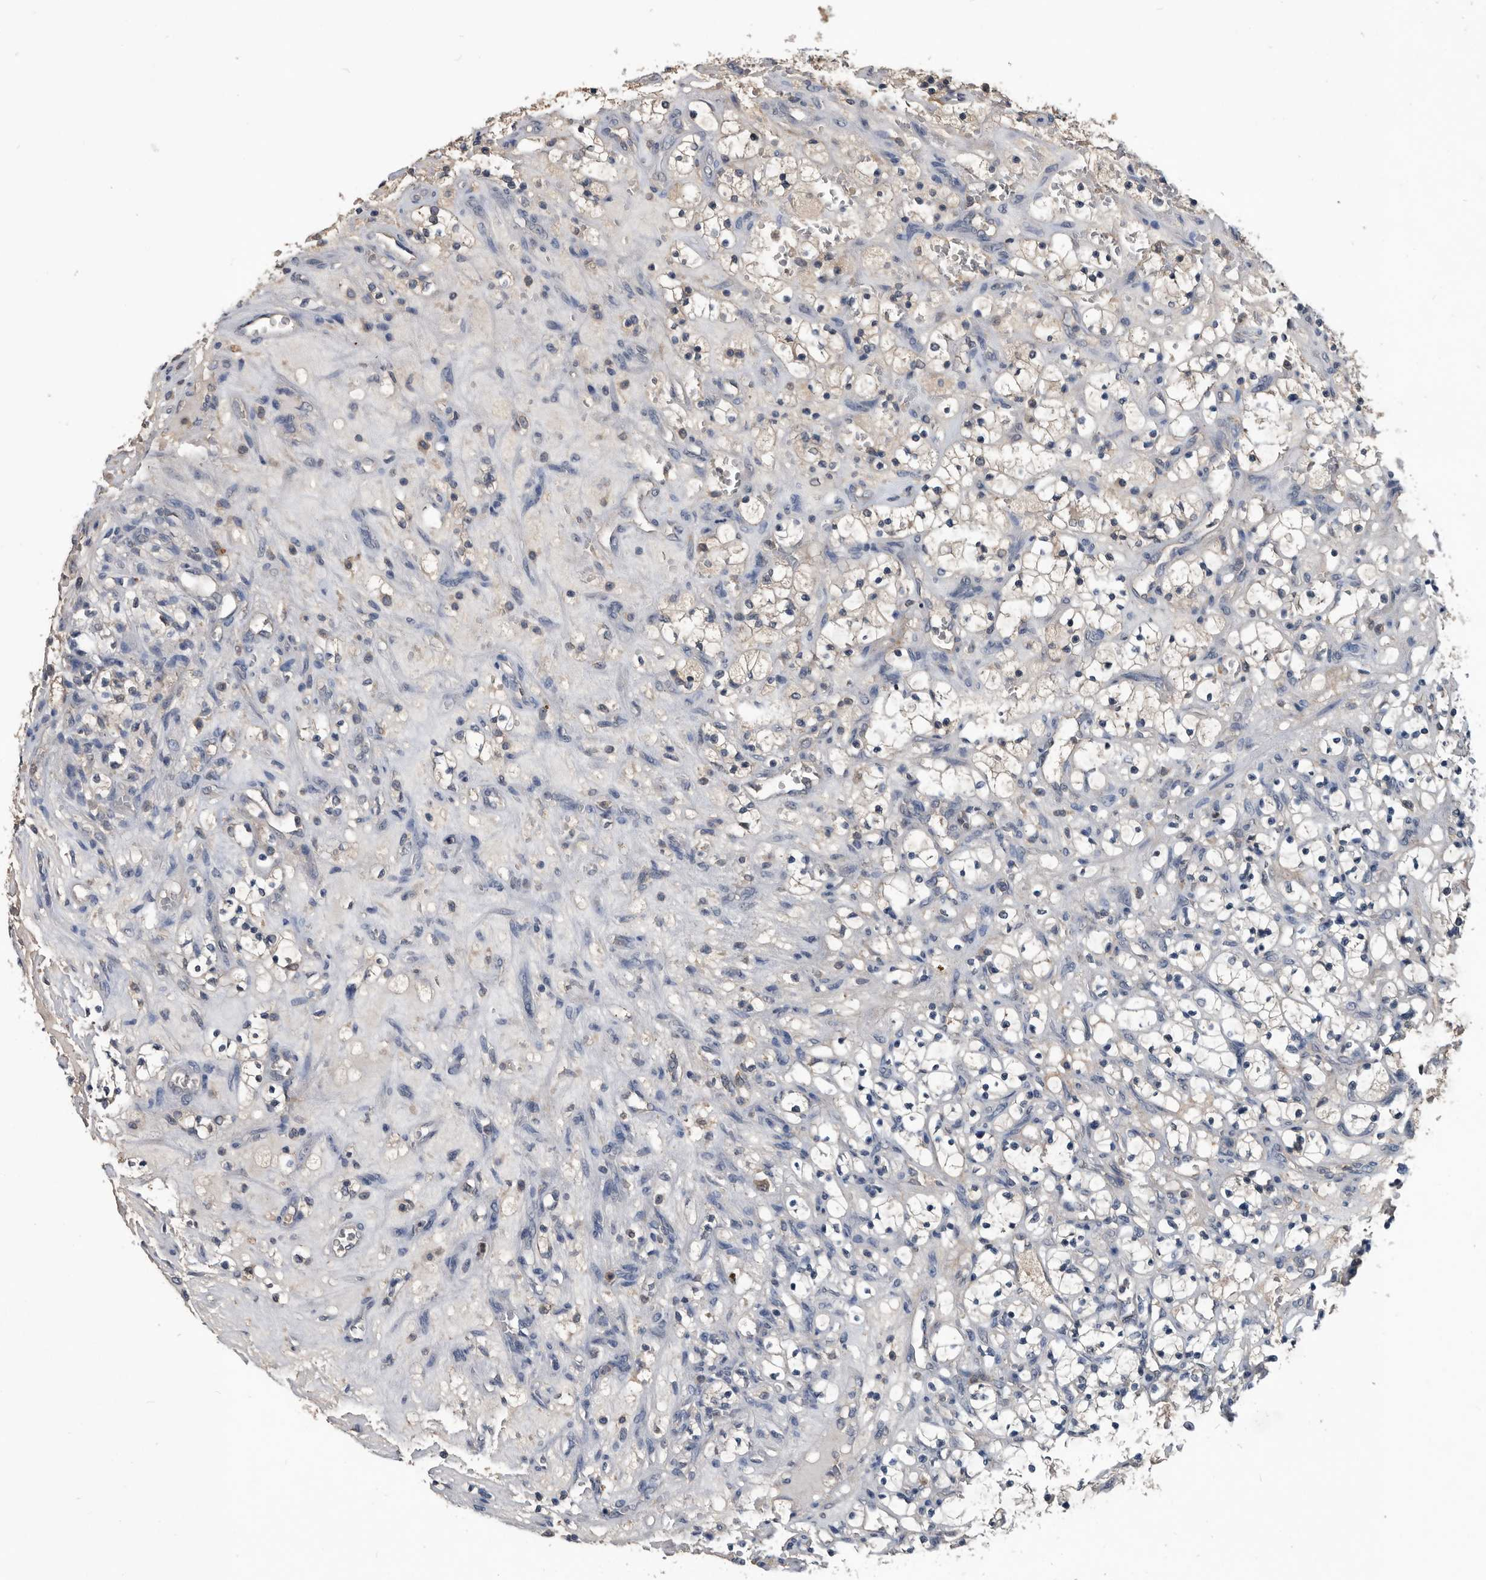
{"staining": {"intensity": "negative", "quantity": "none", "location": "none"}, "tissue": "renal cancer", "cell_type": "Tumor cells", "image_type": "cancer", "snomed": [{"axis": "morphology", "description": "Adenocarcinoma, NOS"}, {"axis": "topography", "description": "Kidney"}], "caption": "DAB immunohistochemical staining of human renal cancer demonstrates no significant staining in tumor cells.", "gene": "PDXK", "patient": {"sex": "female", "age": 69}}